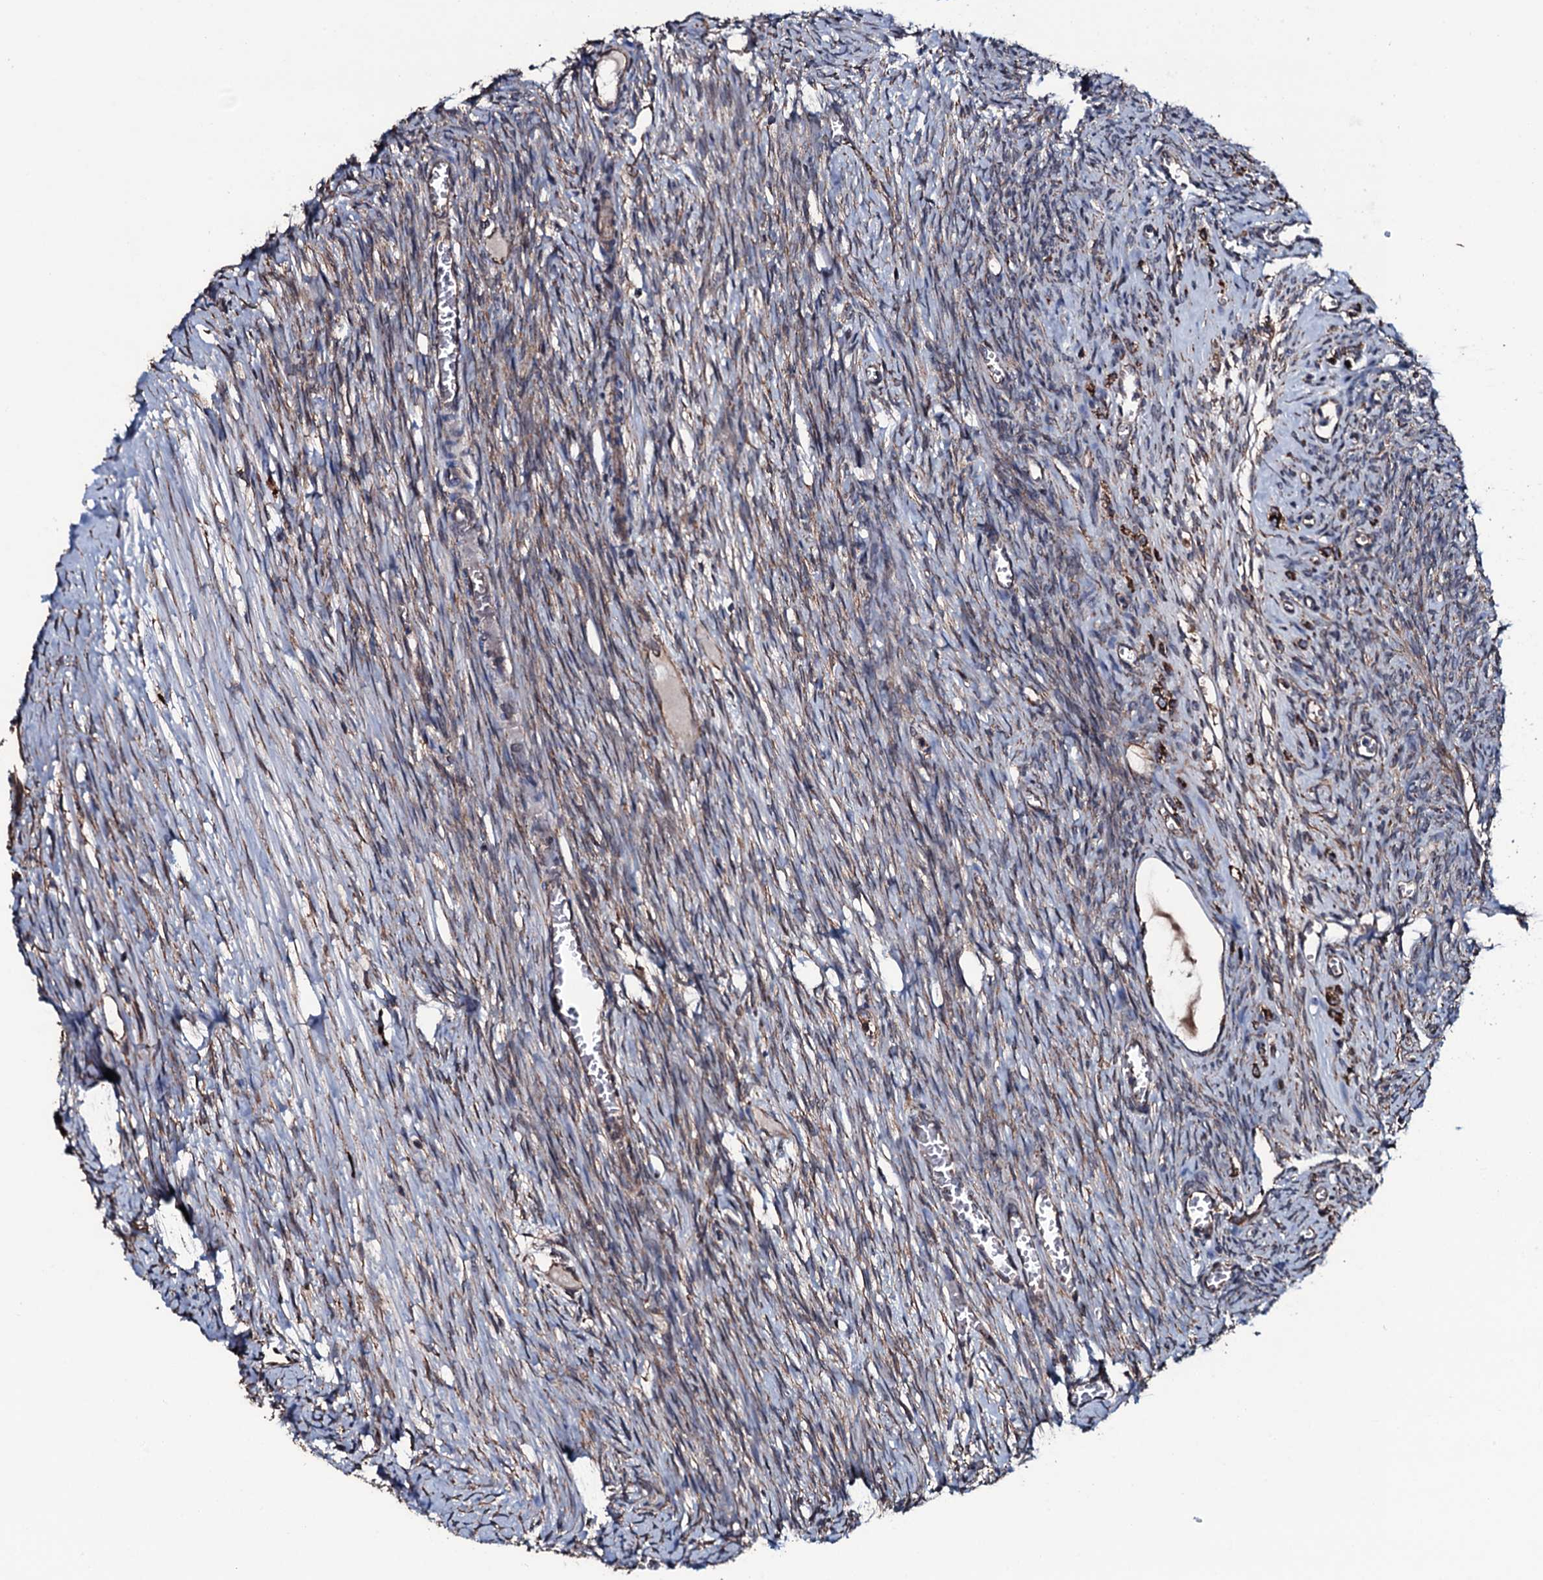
{"staining": {"intensity": "moderate", "quantity": ">75%", "location": "cytoplasmic/membranous"}, "tissue": "ovary", "cell_type": "Follicle cells", "image_type": "normal", "snomed": [{"axis": "morphology", "description": "Normal tissue, NOS"}, {"axis": "topography", "description": "Ovary"}], "caption": "Human ovary stained for a protein (brown) demonstrates moderate cytoplasmic/membranous positive staining in approximately >75% of follicle cells.", "gene": "RAB12", "patient": {"sex": "female", "age": 44}}